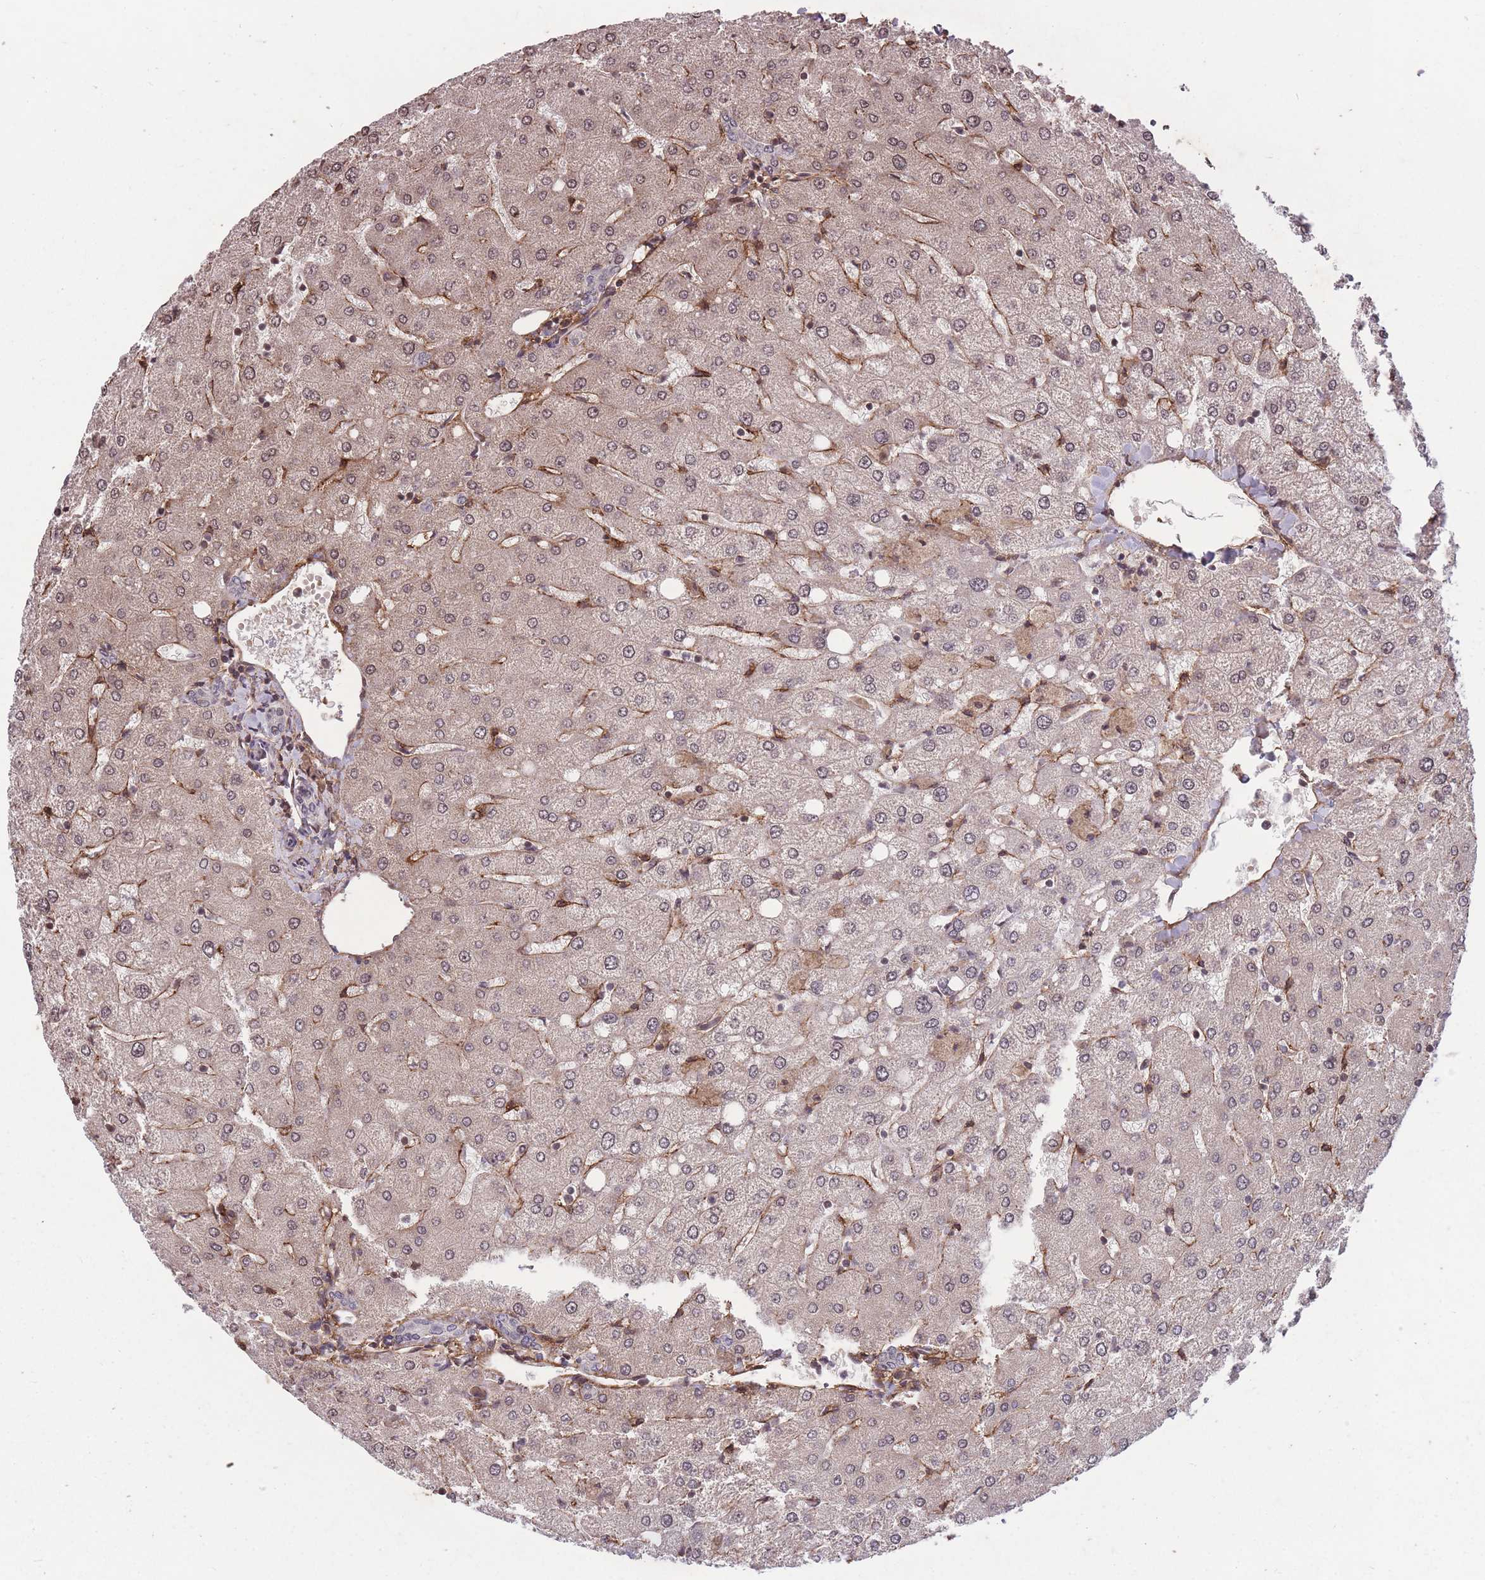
{"staining": {"intensity": "weak", "quantity": "25%-75%", "location": "cytoplasmic/membranous"}, "tissue": "liver", "cell_type": "Cholangiocytes", "image_type": "normal", "snomed": [{"axis": "morphology", "description": "Normal tissue, NOS"}, {"axis": "topography", "description": "Liver"}], "caption": "Immunohistochemistry (IHC) photomicrograph of unremarkable human liver stained for a protein (brown), which demonstrates low levels of weak cytoplasmic/membranous positivity in about 25%-75% of cholangiocytes.", "gene": "GGT5", "patient": {"sex": "female", "age": 54}}